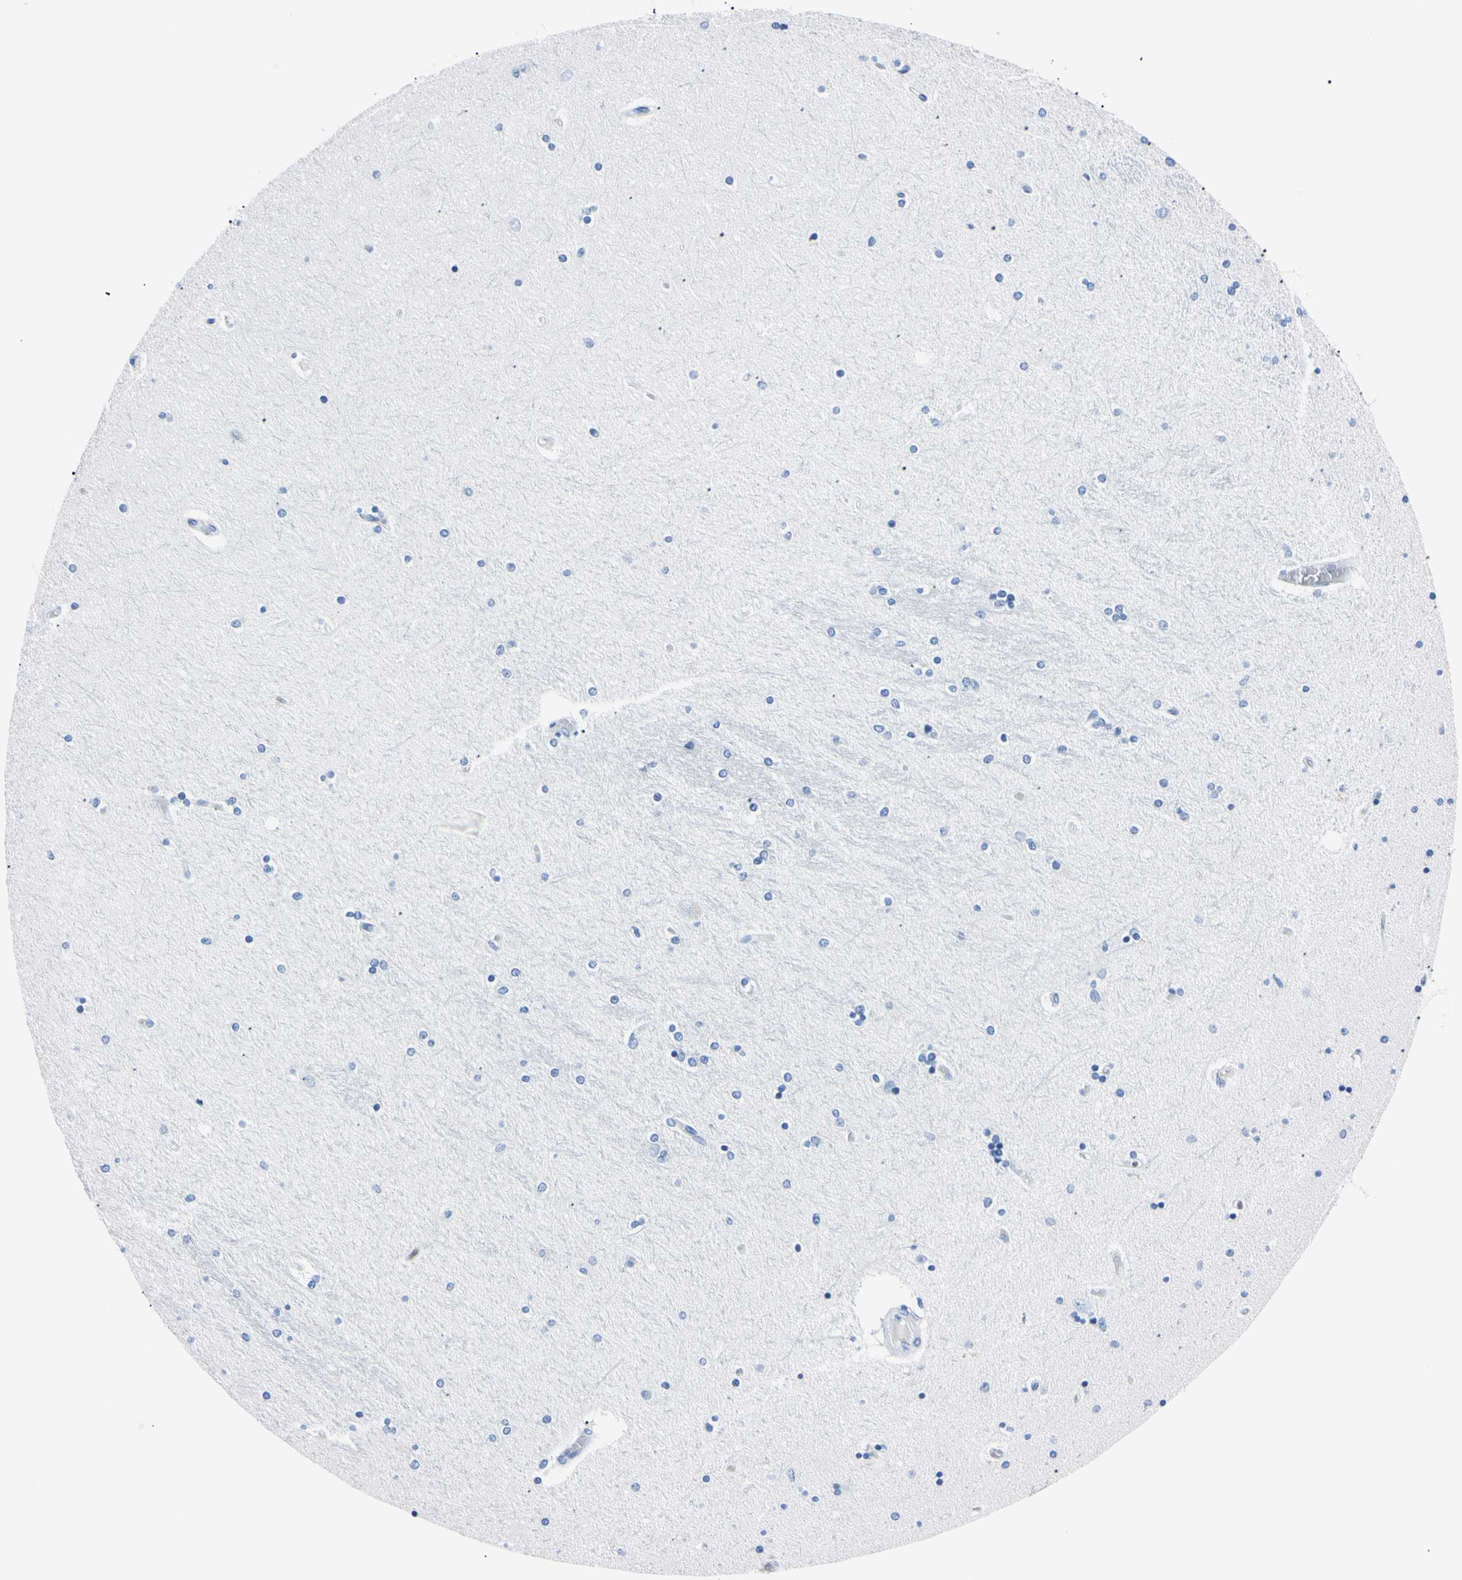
{"staining": {"intensity": "negative", "quantity": "none", "location": "none"}, "tissue": "hippocampus", "cell_type": "Glial cells", "image_type": "normal", "snomed": [{"axis": "morphology", "description": "Normal tissue, NOS"}, {"axis": "topography", "description": "Hippocampus"}], "caption": "High power microscopy image of an IHC image of normal hippocampus, revealing no significant positivity in glial cells. Brightfield microscopy of IHC stained with DAB (brown) and hematoxylin (blue), captured at high magnification.", "gene": "NCF4", "patient": {"sex": "female", "age": 54}}